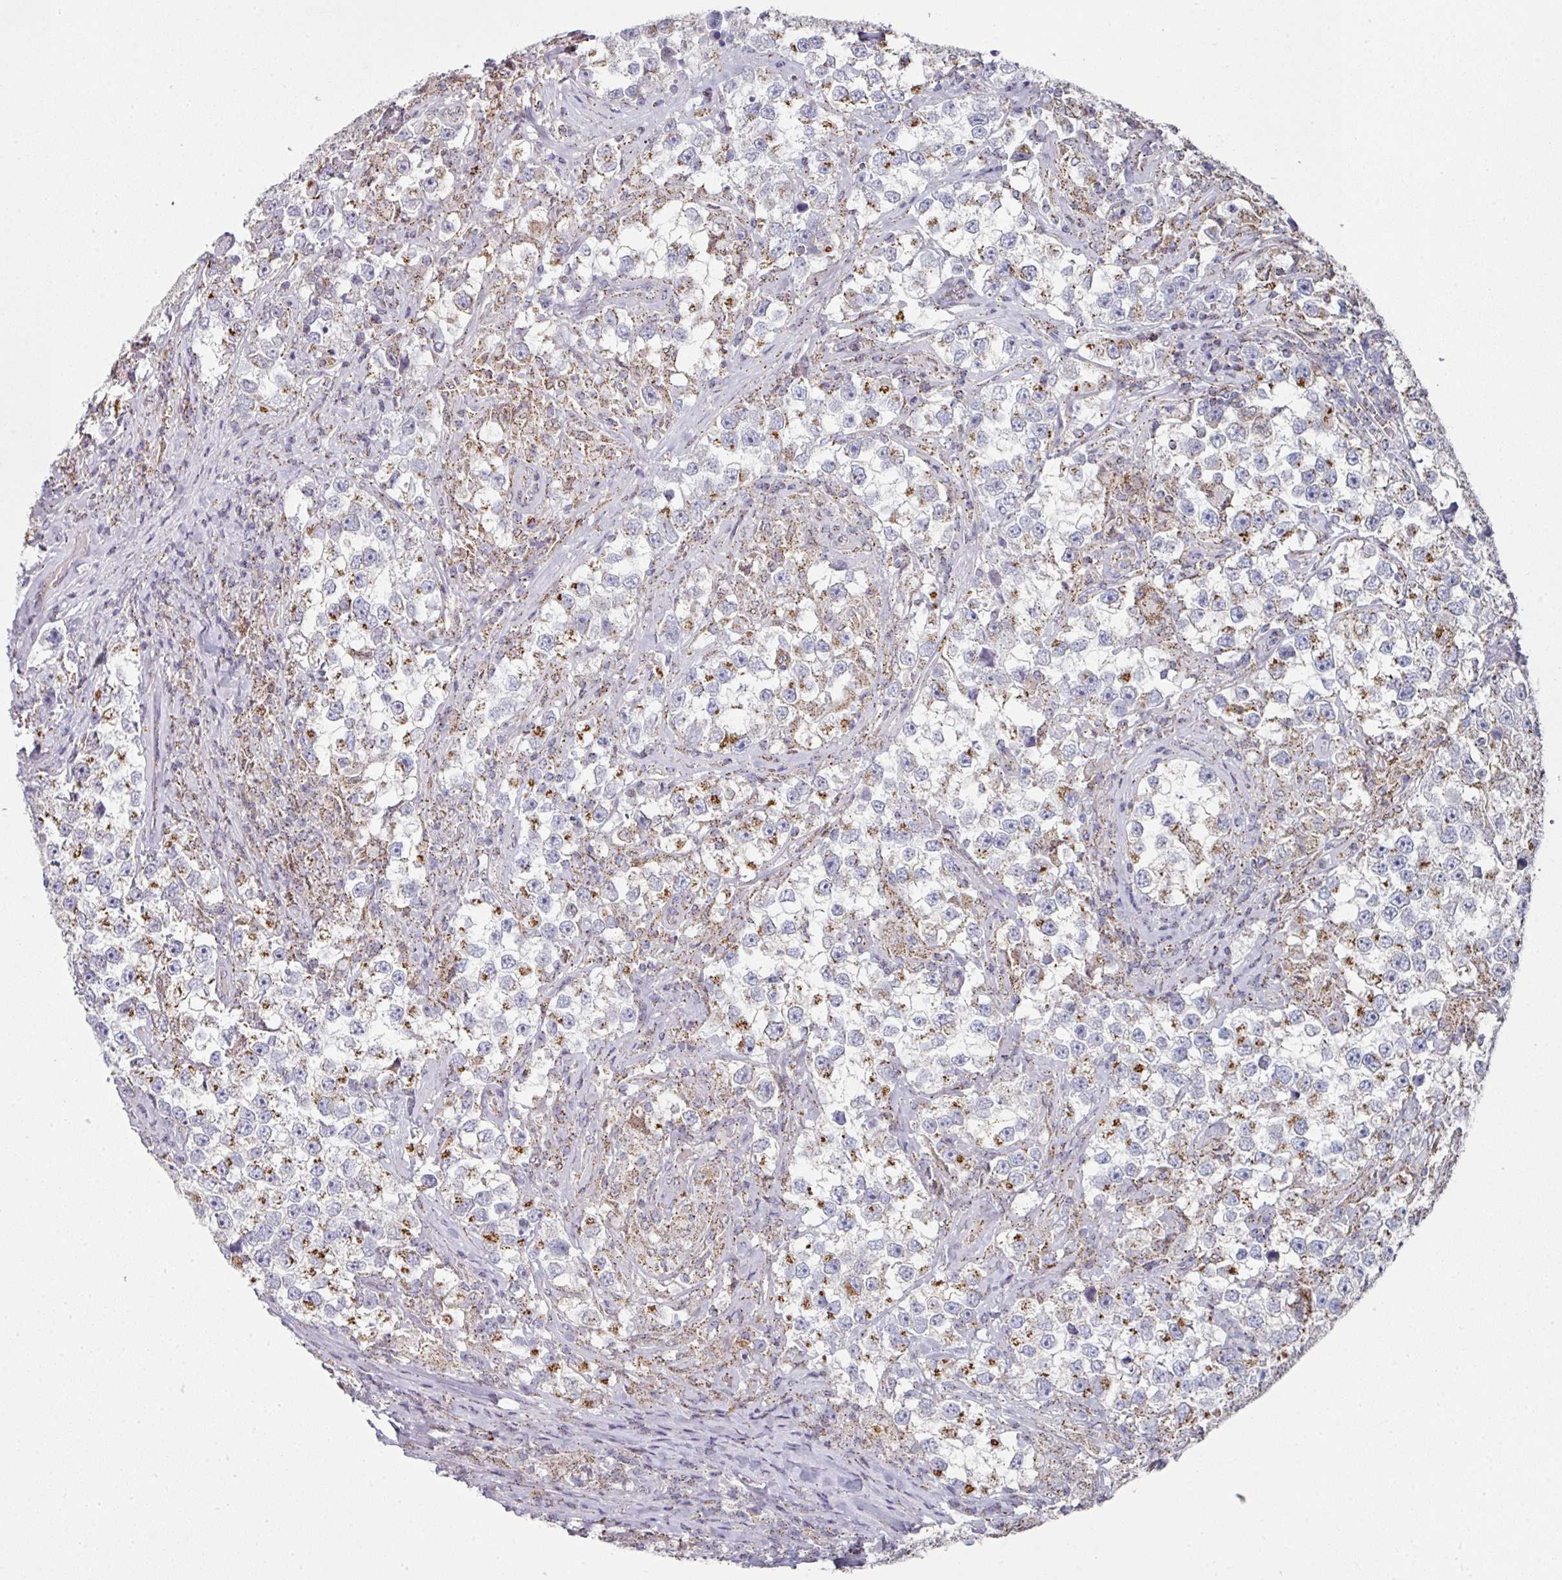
{"staining": {"intensity": "moderate", "quantity": "<25%", "location": "cytoplasmic/membranous"}, "tissue": "testis cancer", "cell_type": "Tumor cells", "image_type": "cancer", "snomed": [{"axis": "morphology", "description": "Seminoma, NOS"}, {"axis": "topography", "description": "Testis"}], "caption": "High-magnification brightfield microscopy of seminoma (testis) stained with DAB (3,3'-diaminobenzidine) (brown) and counterstained with hematoxylin (blue). tumor cells exhibit moderate cytoplasmic/membranous expression is seen in about<25% of cells. Using DAB (brown) and hematoxylin (blue) stains, captured at high magnification using brightfield microscopy.", "gene": "CCDC85B", "patient": {"sex": "male", "age": 46}}